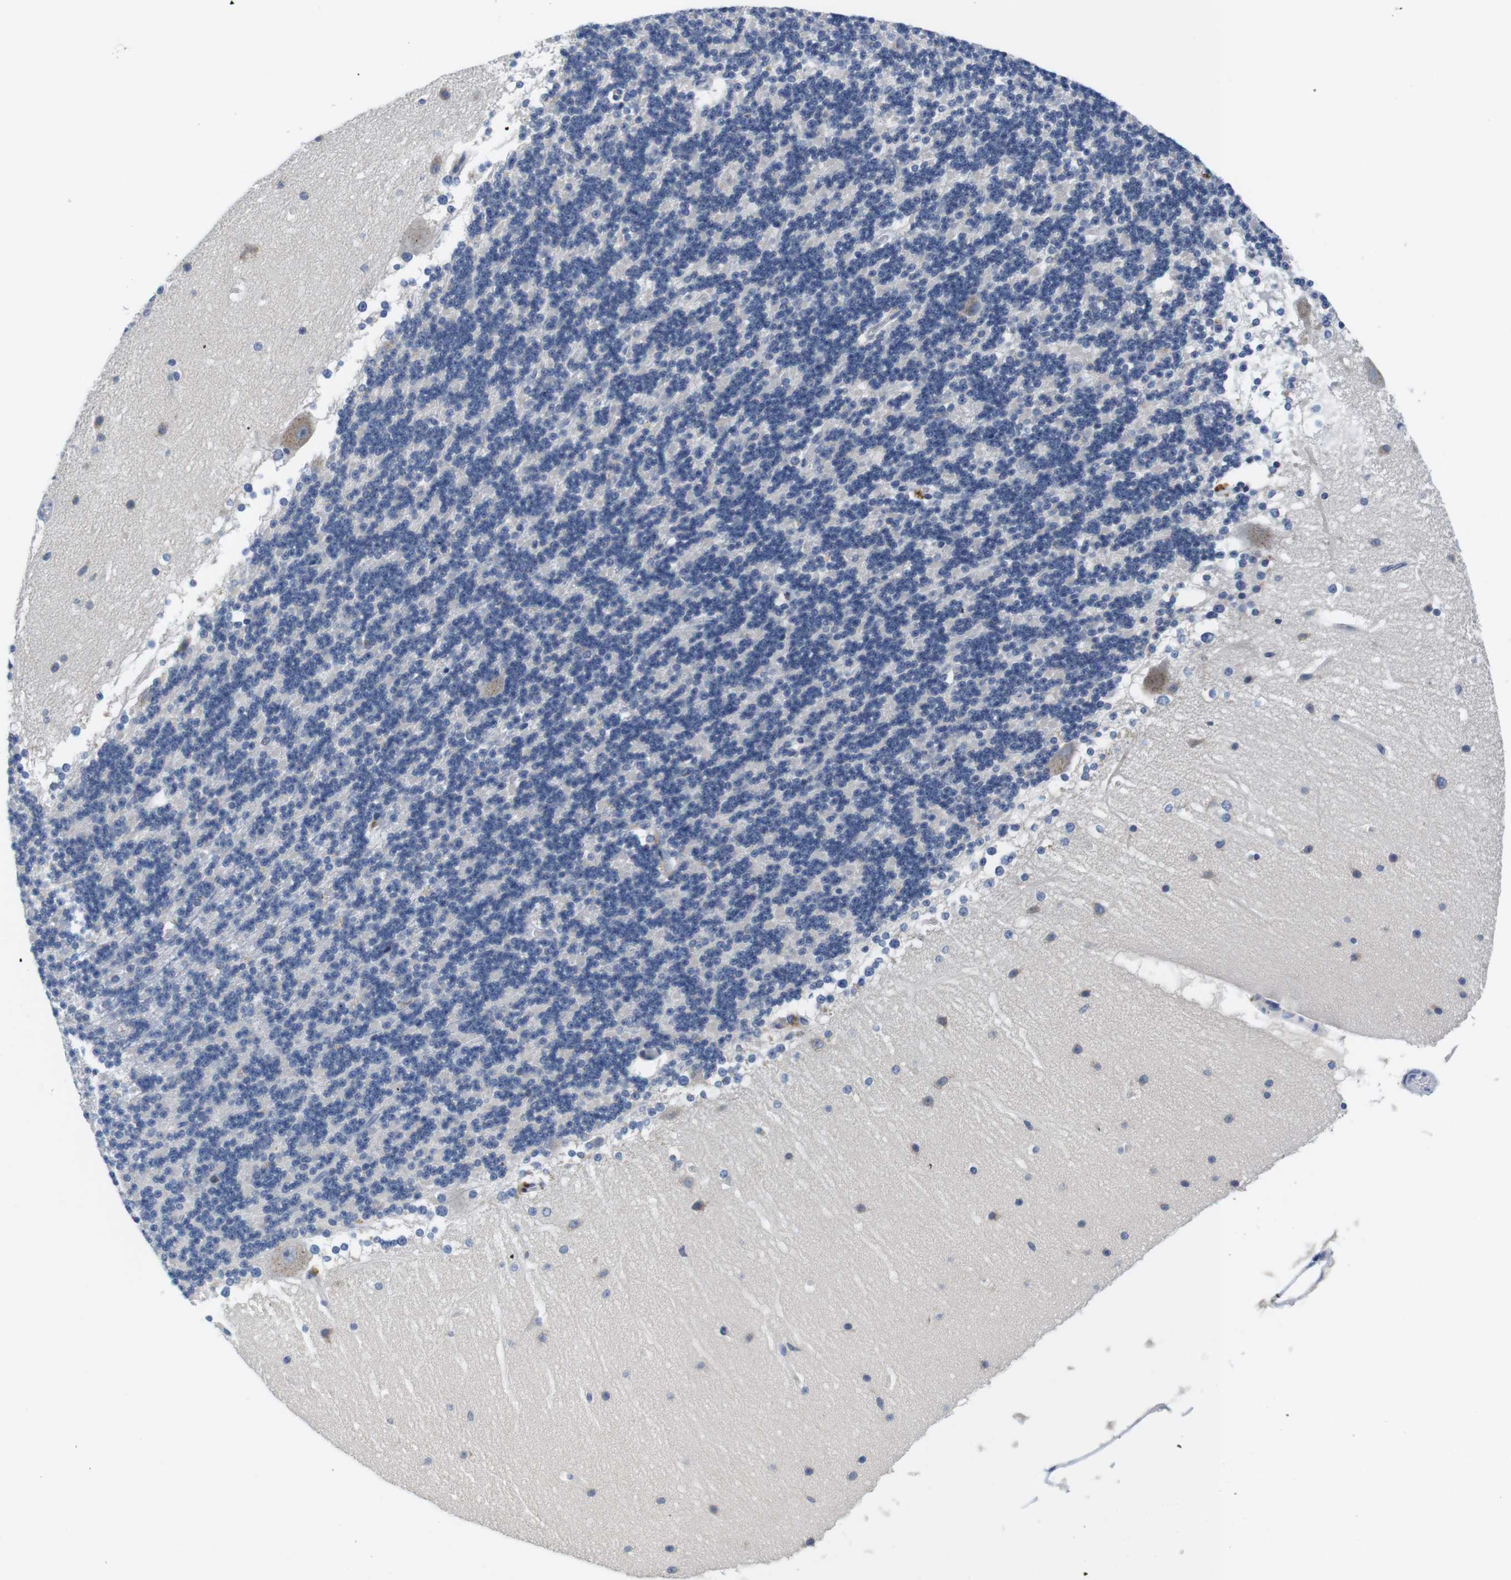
{"staining": {"intensity": "negative", "quantity": "none", "location": "none"}, "tissue": "cerebellum", "cell_type": "Cells in granular layer", "image_type": "normal", "snomed": [{"axis": "morphology", "description": "Normal tissue, NOS"}, {"axis": "topography", "description": "Cerebellum"}], "caption": "Immunohistochemistry (IHC) micrograph of normal cerebellum: cerebellum stained with DAB shows no significant protein expression in cells in granular layer. The staining was performed using DAB (3,3'-diaminobenzidine) to visualize the protein expression in brown, while the nuclei were stained in blue with hematoxylin (Magnification: 20x).", "gene": "CNGA2", "patient": {"sex": "female", "age": 19}}